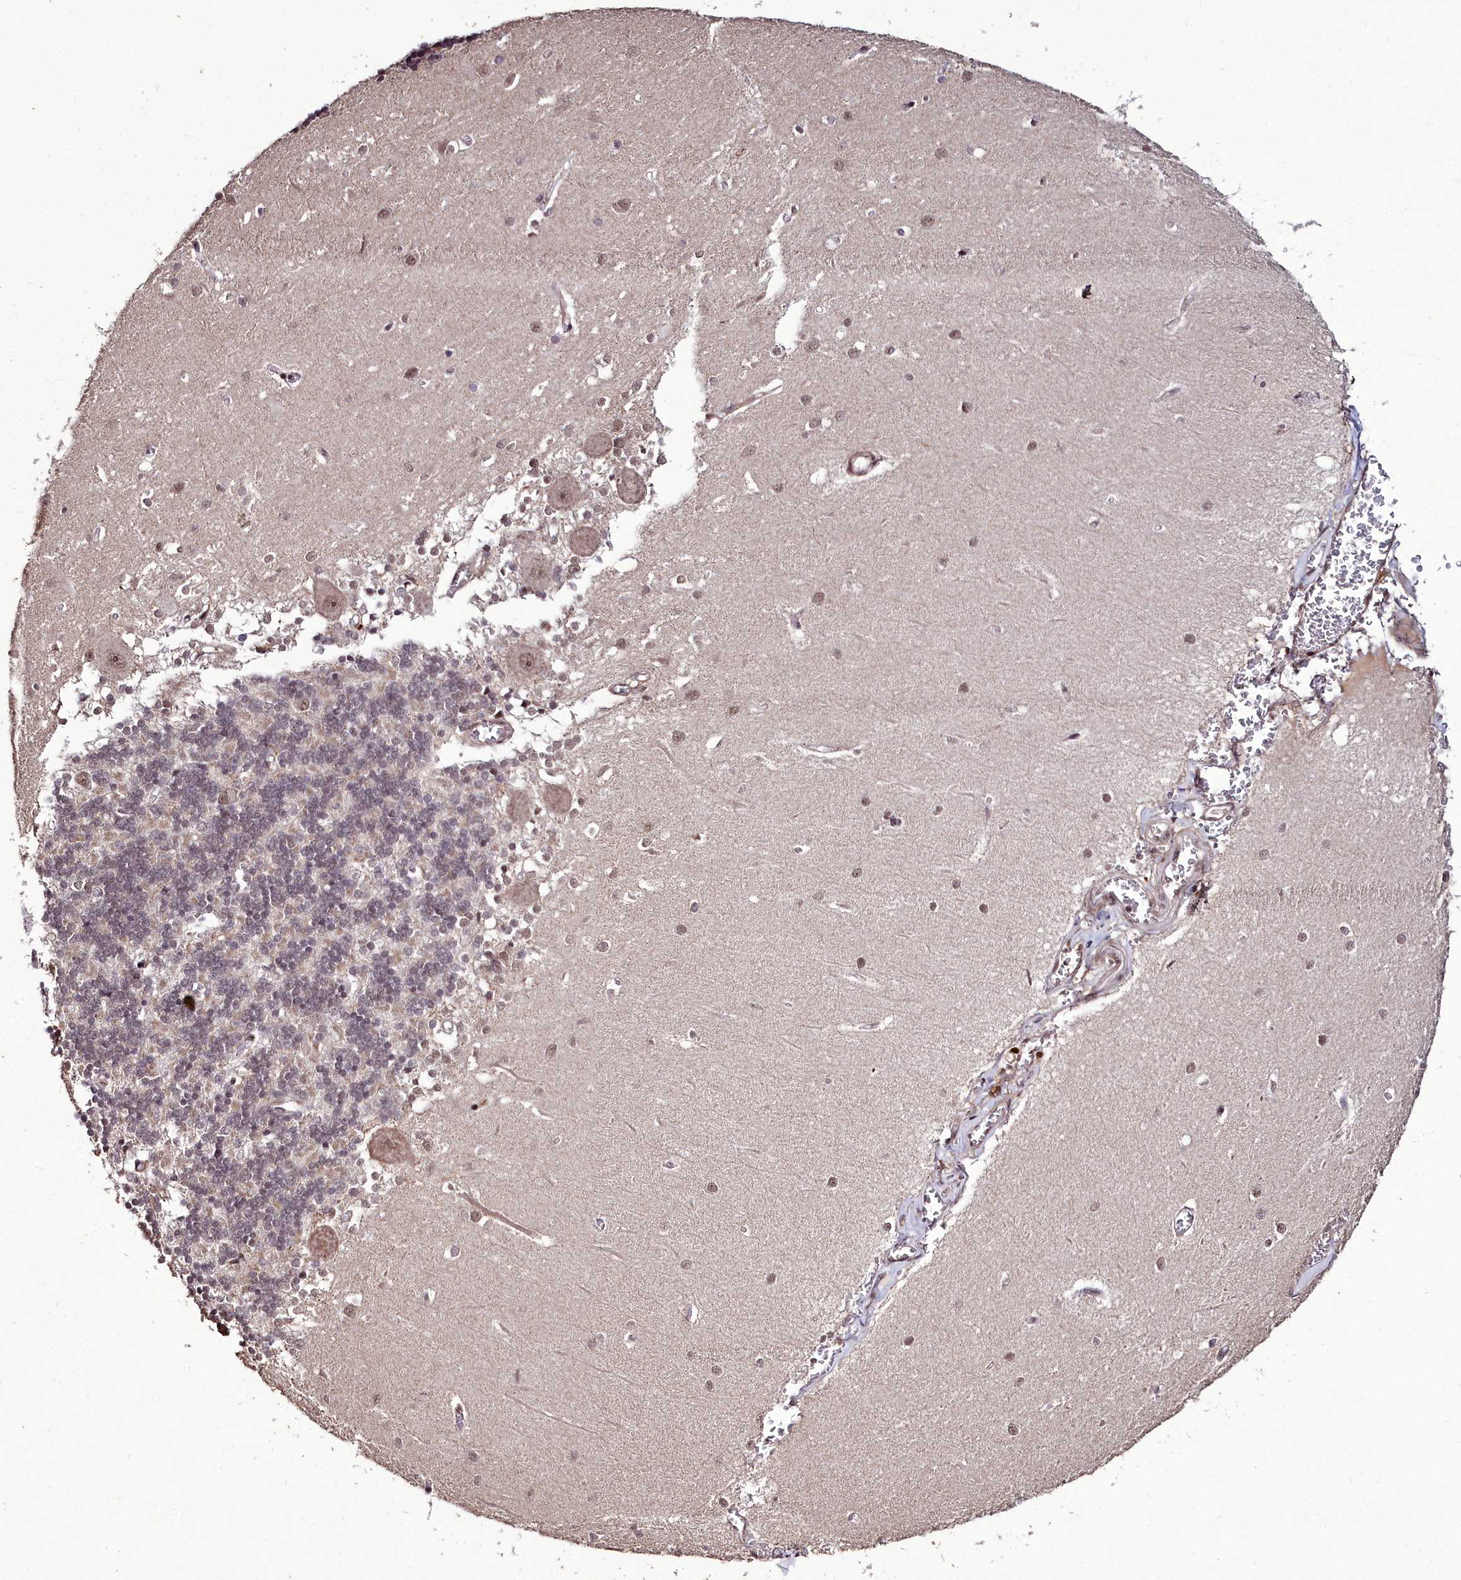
{"staining": {"intensity": "weak", "quantity": "25%-75%", "location": "cytoplasmic/membranous,nuclear"}, "tissue": "cerebellum", "cell_type": "Cells in granular layer", "image_type": "normal", "snomed": [{"axis": "morphology", "description": "Normal tissue, NOS"}, {"axis": "topography", "description": "Cerebellum"}], "caption": "Brown immunohistochemical staining in normal cerebellum demonstrates weak cytoplasmic/membranous,nuclear positivity in approximately 25%-75% of cells in granular layer. The staining was performed using DAB (3,3'-diaminobenzidine), with brown indicating positive protein expression. Nuclei are stained blue with hematoxylin.", "gene": "CXXC1", "patient": {"sex": "male", "age": 37}}